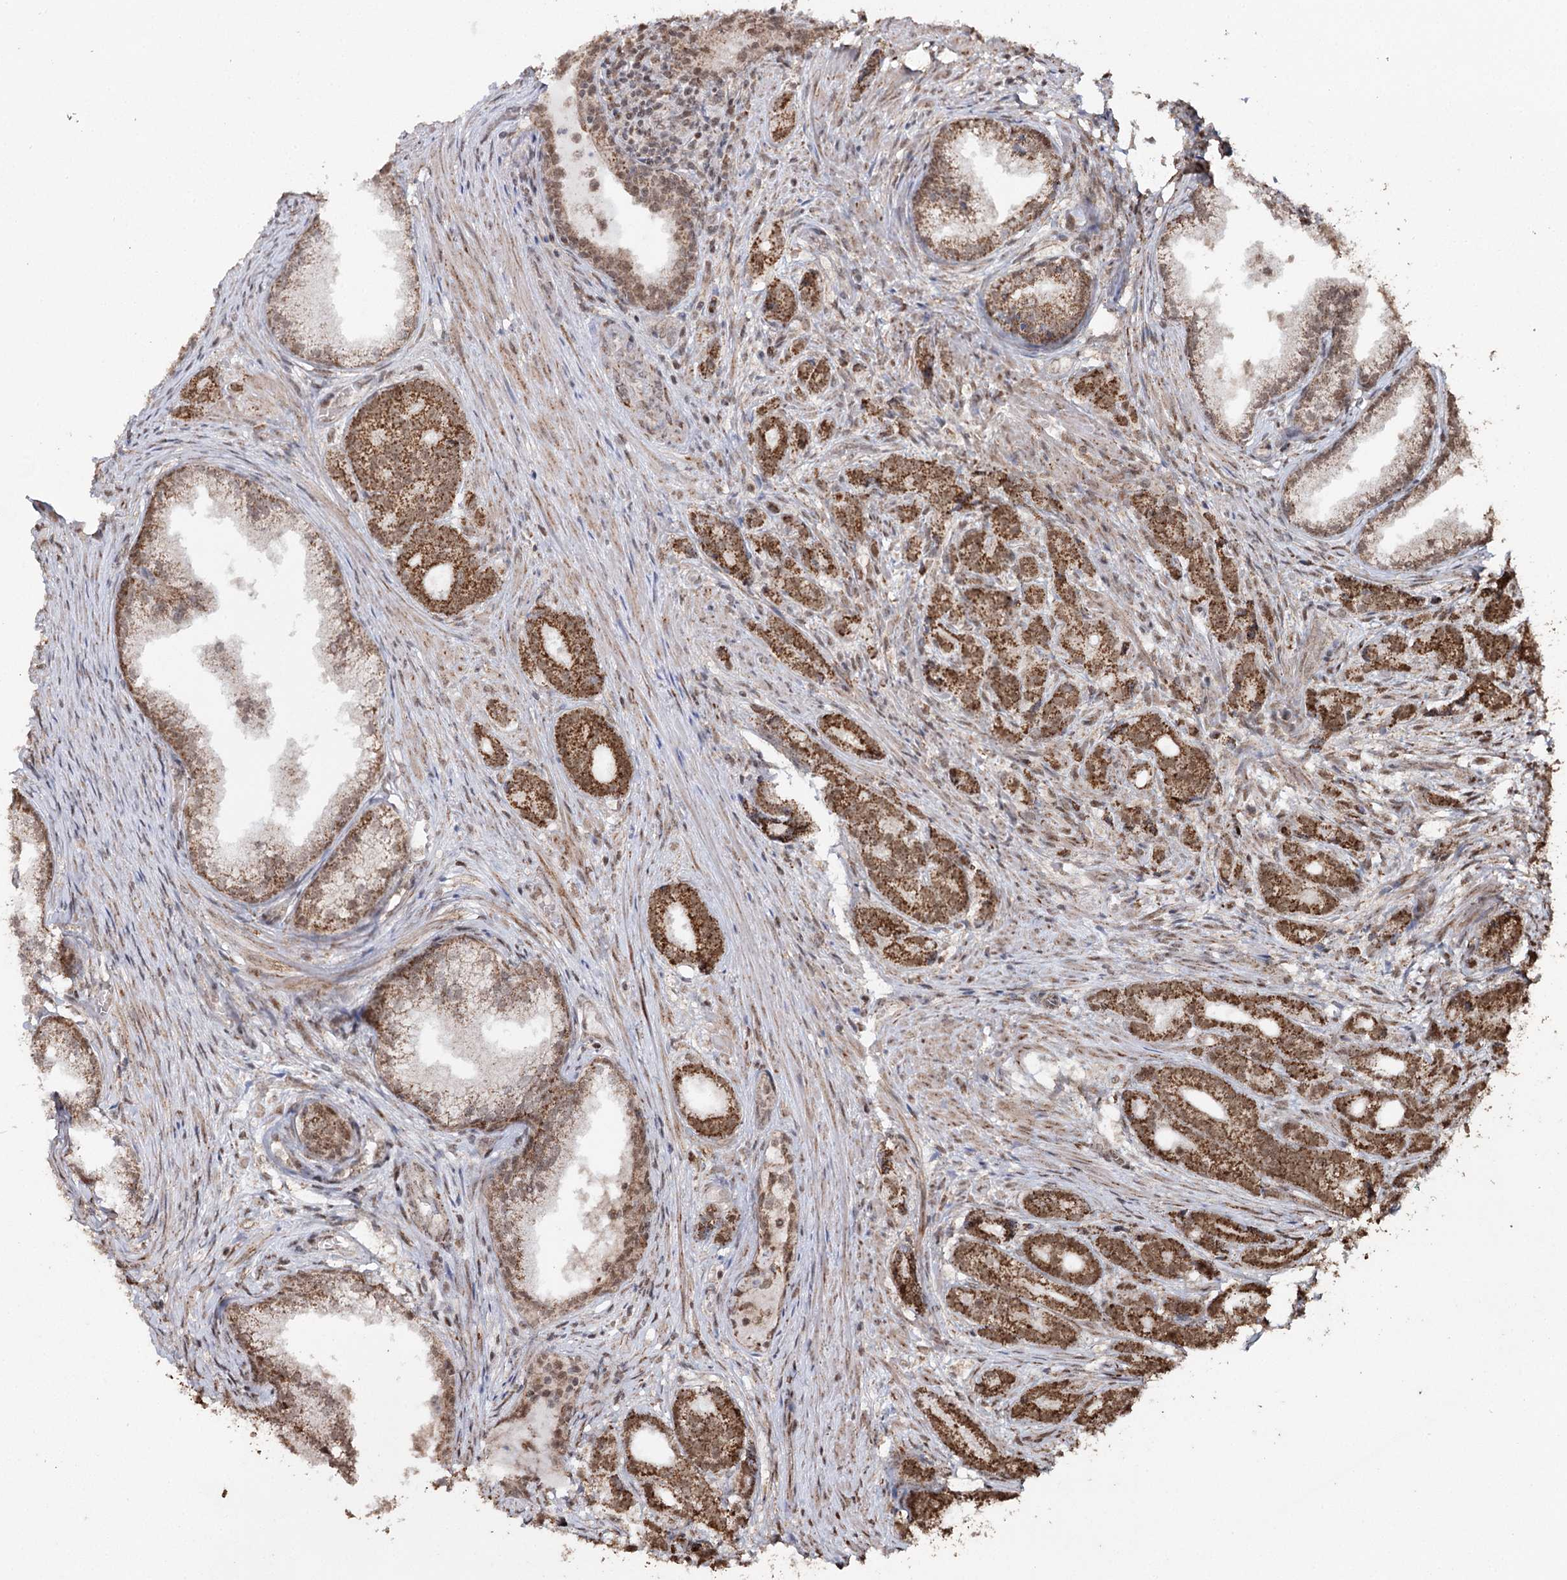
{"staining": {"intensity": "strong", "quantity": ">75%", "location": "cytoplasmic/membranous,nuclear"}, "tissue": "prostate cancer", "cell_type": "Tumor cells", "image_type": "cancer", "snomed": [{"axis": "morphology", "description": "Adenocarcinoma, Low grade"}, {"axis": "topography", "description": "Prostate"}], "caption": "Immunohistochemistry histopathology image of neoplastic tissue: prostate cancer stained using immunohistochemistry (IHC) shows high levels of strong protein expression localized specifically in the cytoplasmic/membranous and nuclear of tumor cells, appearing as a cytoplasmic/membranous and nuclear brown color.", "gene": "PDHX", "patient": {"sex": "male", "age": 71}}